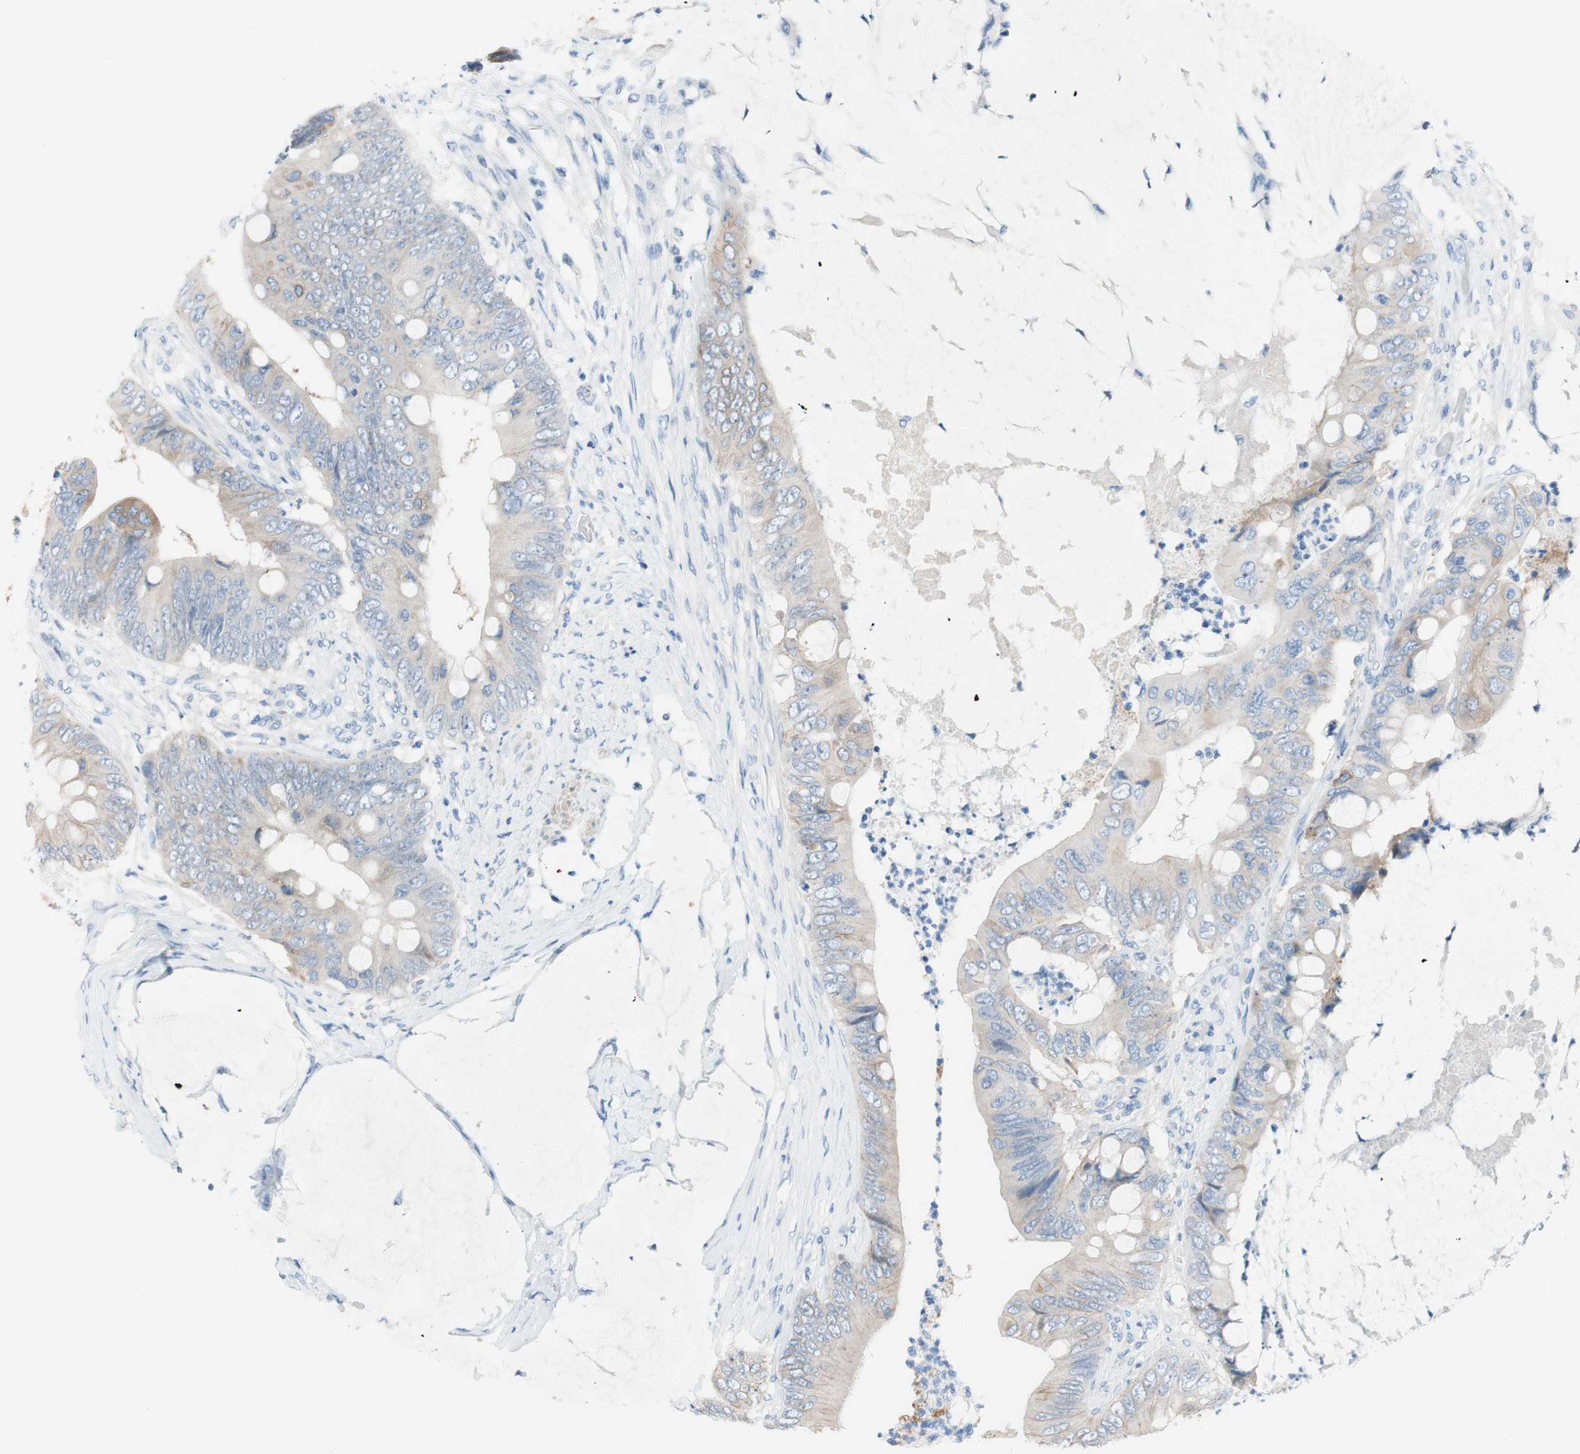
{"staining": {"intensity": "weak", "quantity": "25%-75%", "location": "cytoplasmic/membranous"}, "tissue": "colorectal cancer", "cell_type": "Tumor cells", "image_type": "cancer", "snomed": [{"axis": "morphology", "description": "Adenocarcinoma, NOS"}, {"axis": "topography", "description": "Rectum"}], "caption": "Immunohistochemical staining of colorectal adenocarcinoma displays low levels of weak cytoplasmic/membranous protein staining in approximately 25%-75% of tumor cells. (DAB IHC, brown staining for protein, blue staining for nuclei).", "gene": "FDFT1", "patient": {"sex": "female", "age": 77}}